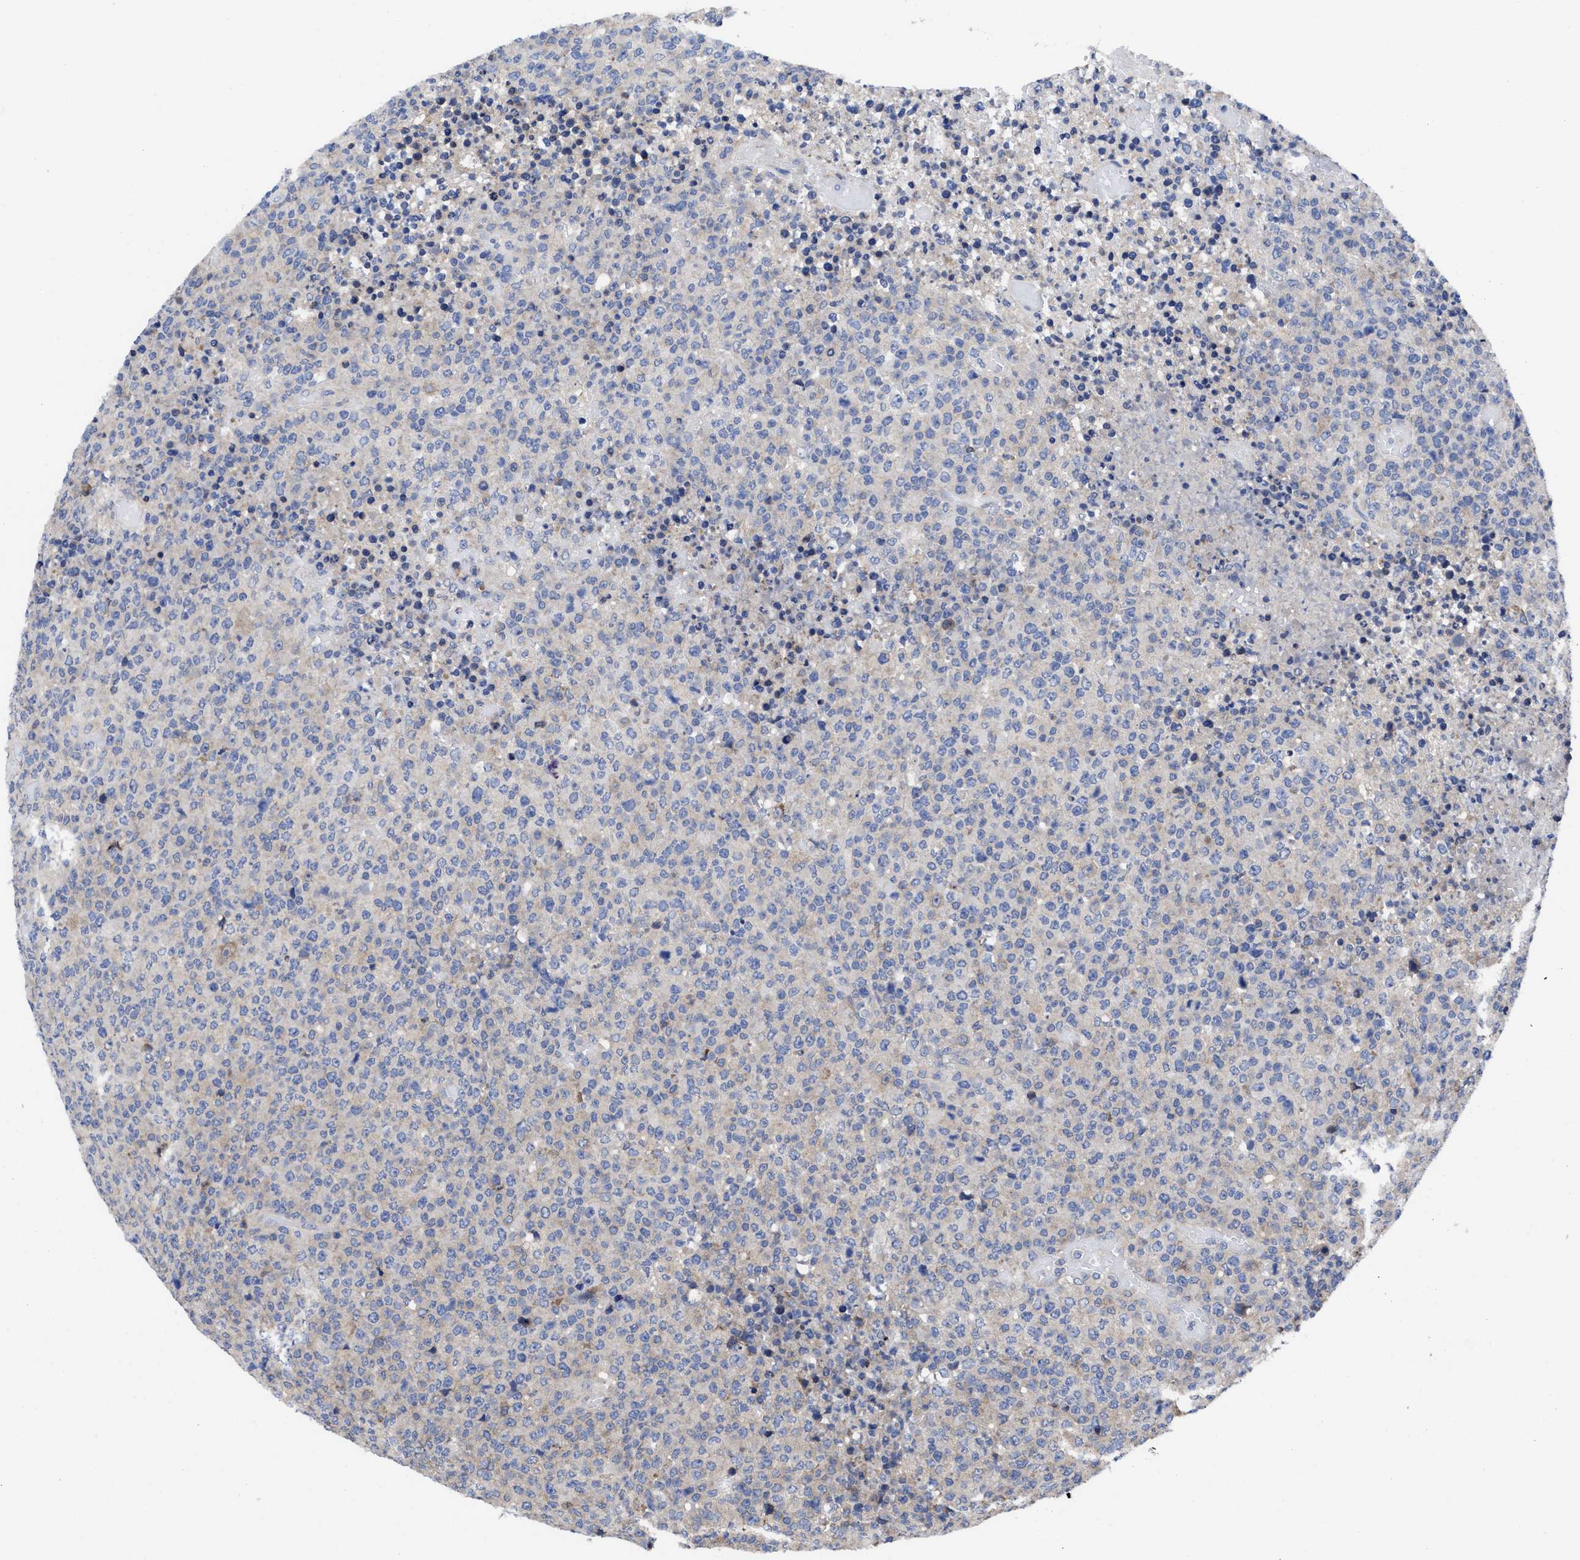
{"staining": {"intensity": "weak", "quantity": "<25%", "location": "cytoplasmic/membranous"}, "tissue": "lymphoma", "cell_type": "Tumor cells", "image_type": "cancer", "snomed": [{"axis": "morphology", "description": "Malignant lymphoma, non-Hodgkin's type, High grade"}, {"axis": "topography", "description": "Lymph node"}], "caption": "Immunohistochemical staining of human lymphoma demonstrates no significant staining in tumor cells. Nuclei are stained in blue.", "gene": "TXNDC17", "patient": {"sex": "male", "age": 13}}